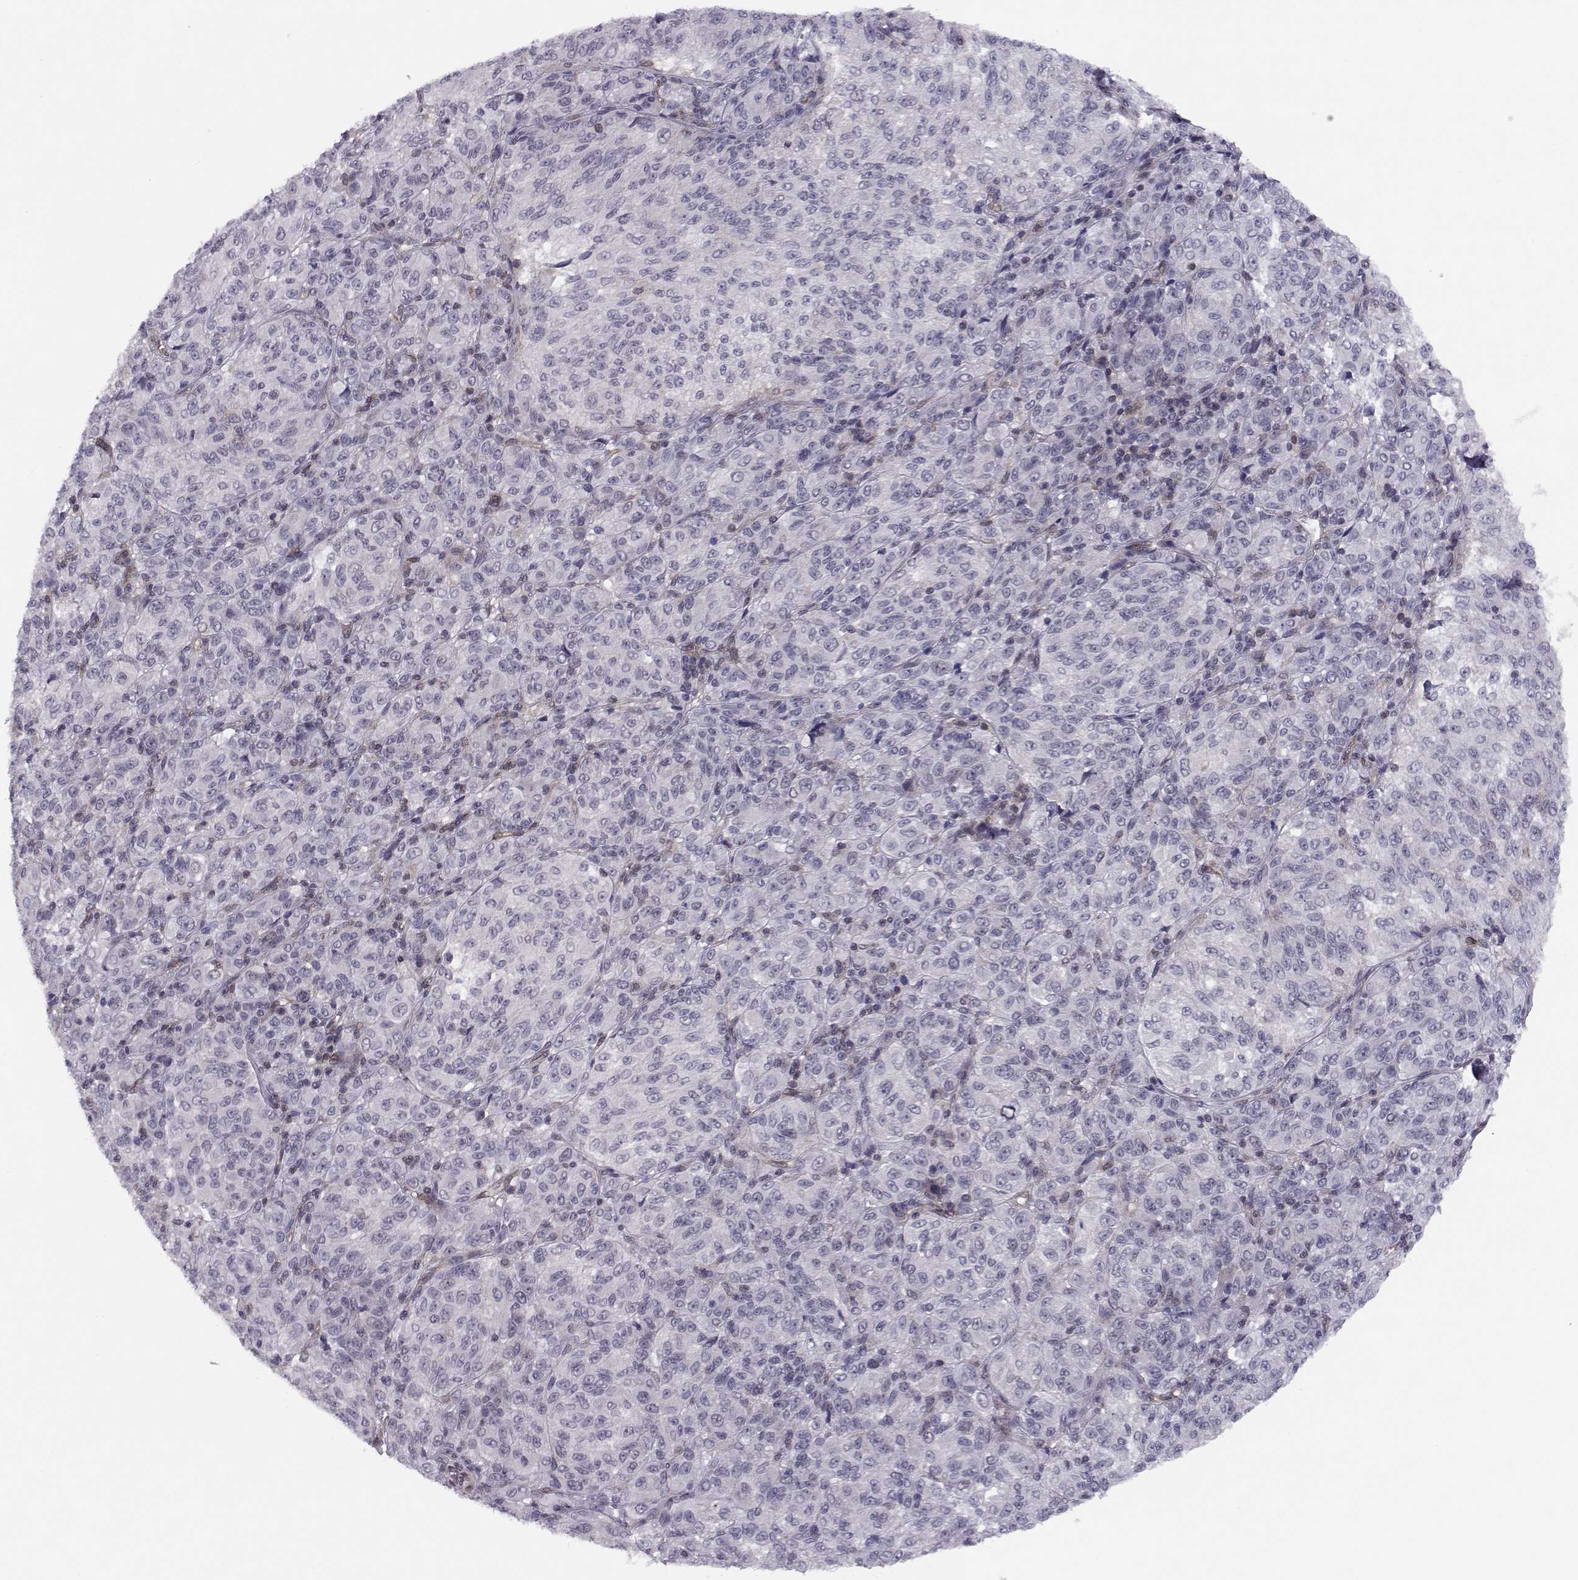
{"staining": {"intensity": "negative", "quantity": "none", "location": "none"}, "tissue": "melanoma", "cell_type": "Tumor cells", "image_type": "cancer", "snomed": [{"axis": "morphology", "description": "Malignant melanoma, Metastatic site"}, {"axis": "topography", "description": "Brain"}], "caption": "A high-resolution photomicrograph shows IHC staining of melanoma, which shows no significant staining in tumor cells. (DAB (3,3'-diaminobenzidine) immunohistochemistry (IHC), high magnification).", "gene": "KIF13B", "patient": {"sex": "female", "age": 56}}